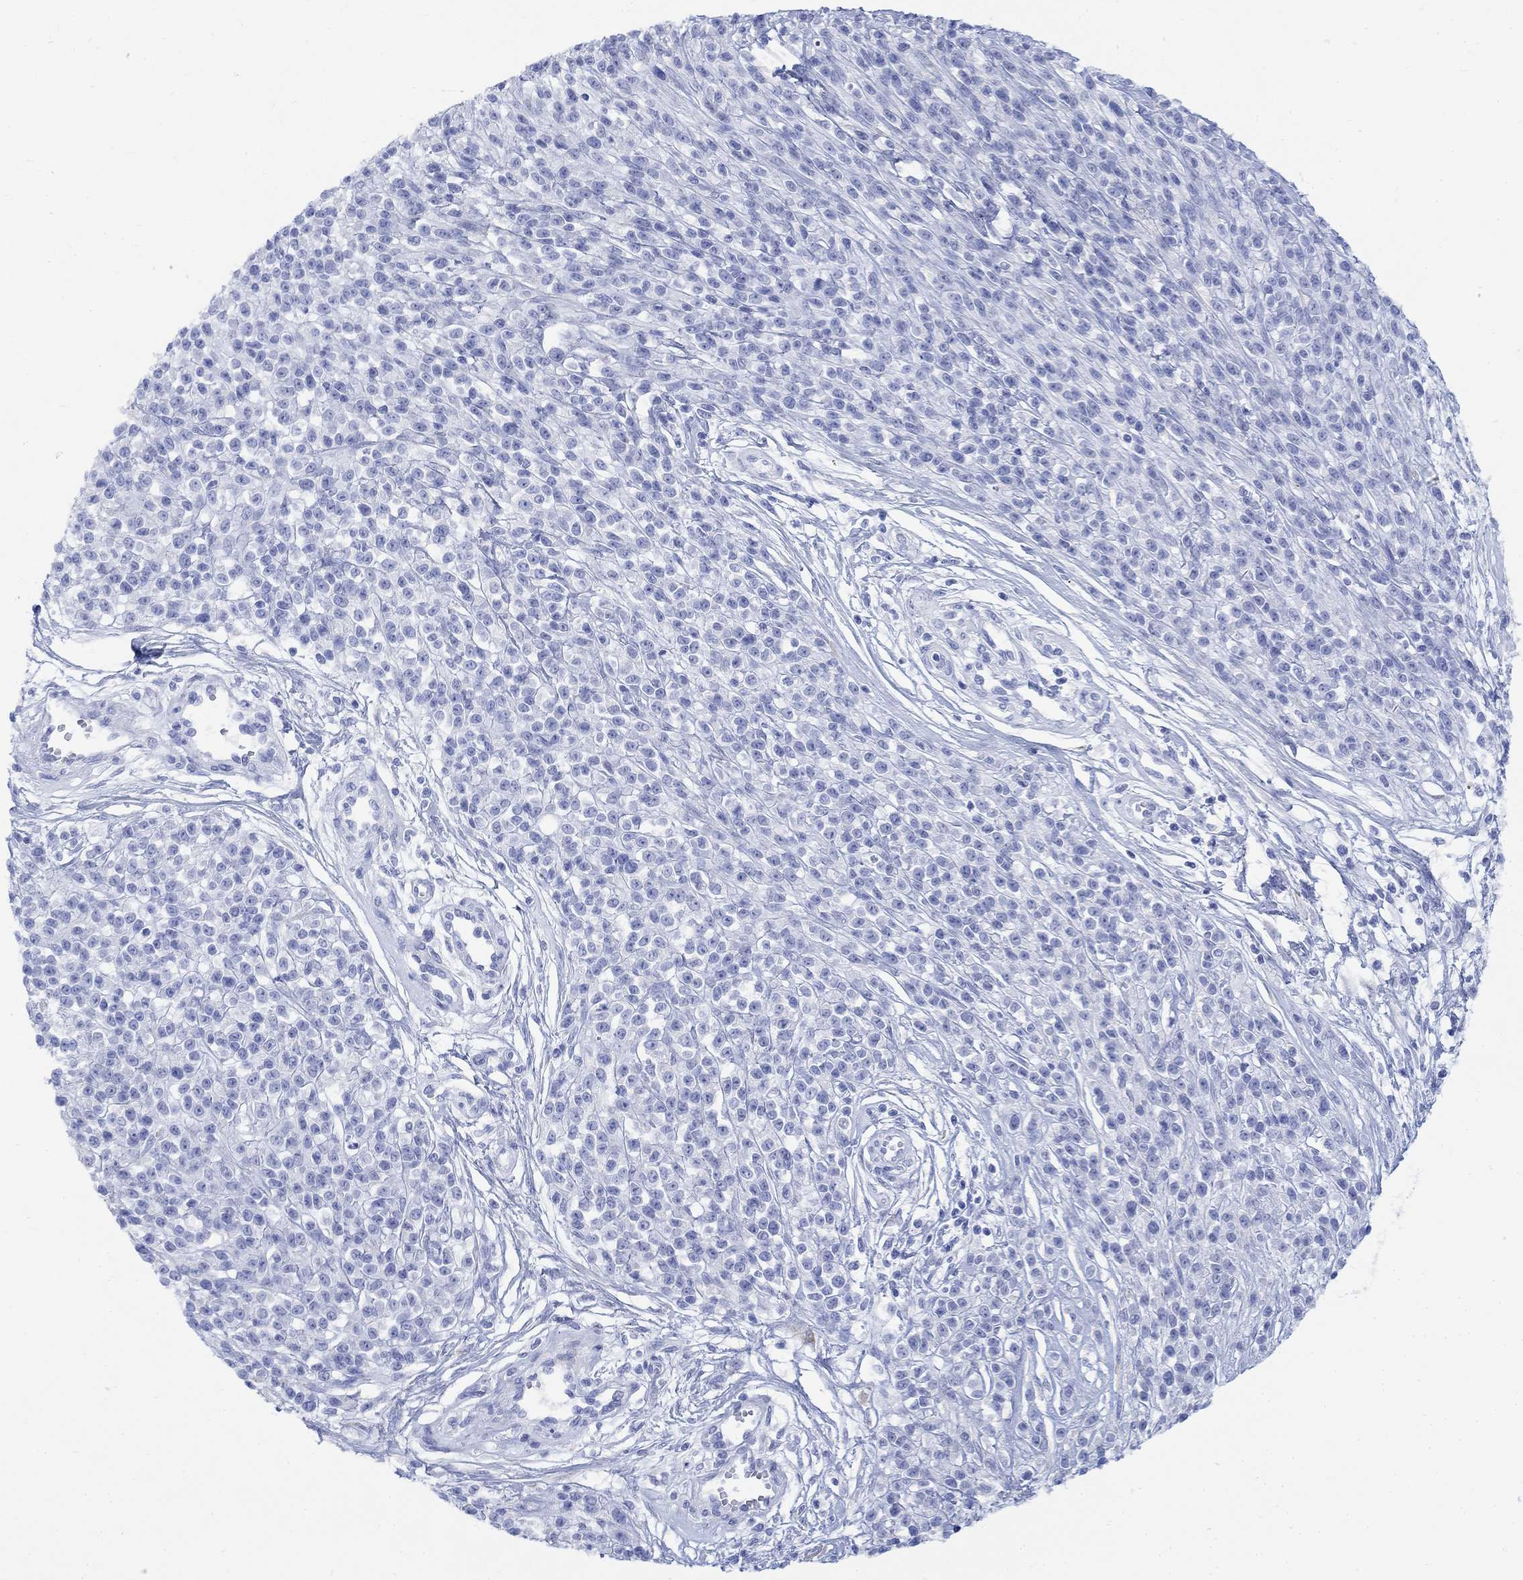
{"staining": {"intensity": "negative", "quantity": "none", "location": "none"}, "tissue": "melanoma", "cell_type": "Tumor cells", "image_type": "cancer", "snomed": [{"axis": "morphology", "description": "Malignant melanoma, NOS"}, {"axis": "topography", "description": "Skin"}, {"axis": "topography", "description": "Skin of trunk"}], "caption": "Immunohistochemistry of human melanoma displays no staining in tumor cells.", "gene": "MYL1", "patient": {"sex": "male", "age": 74}}